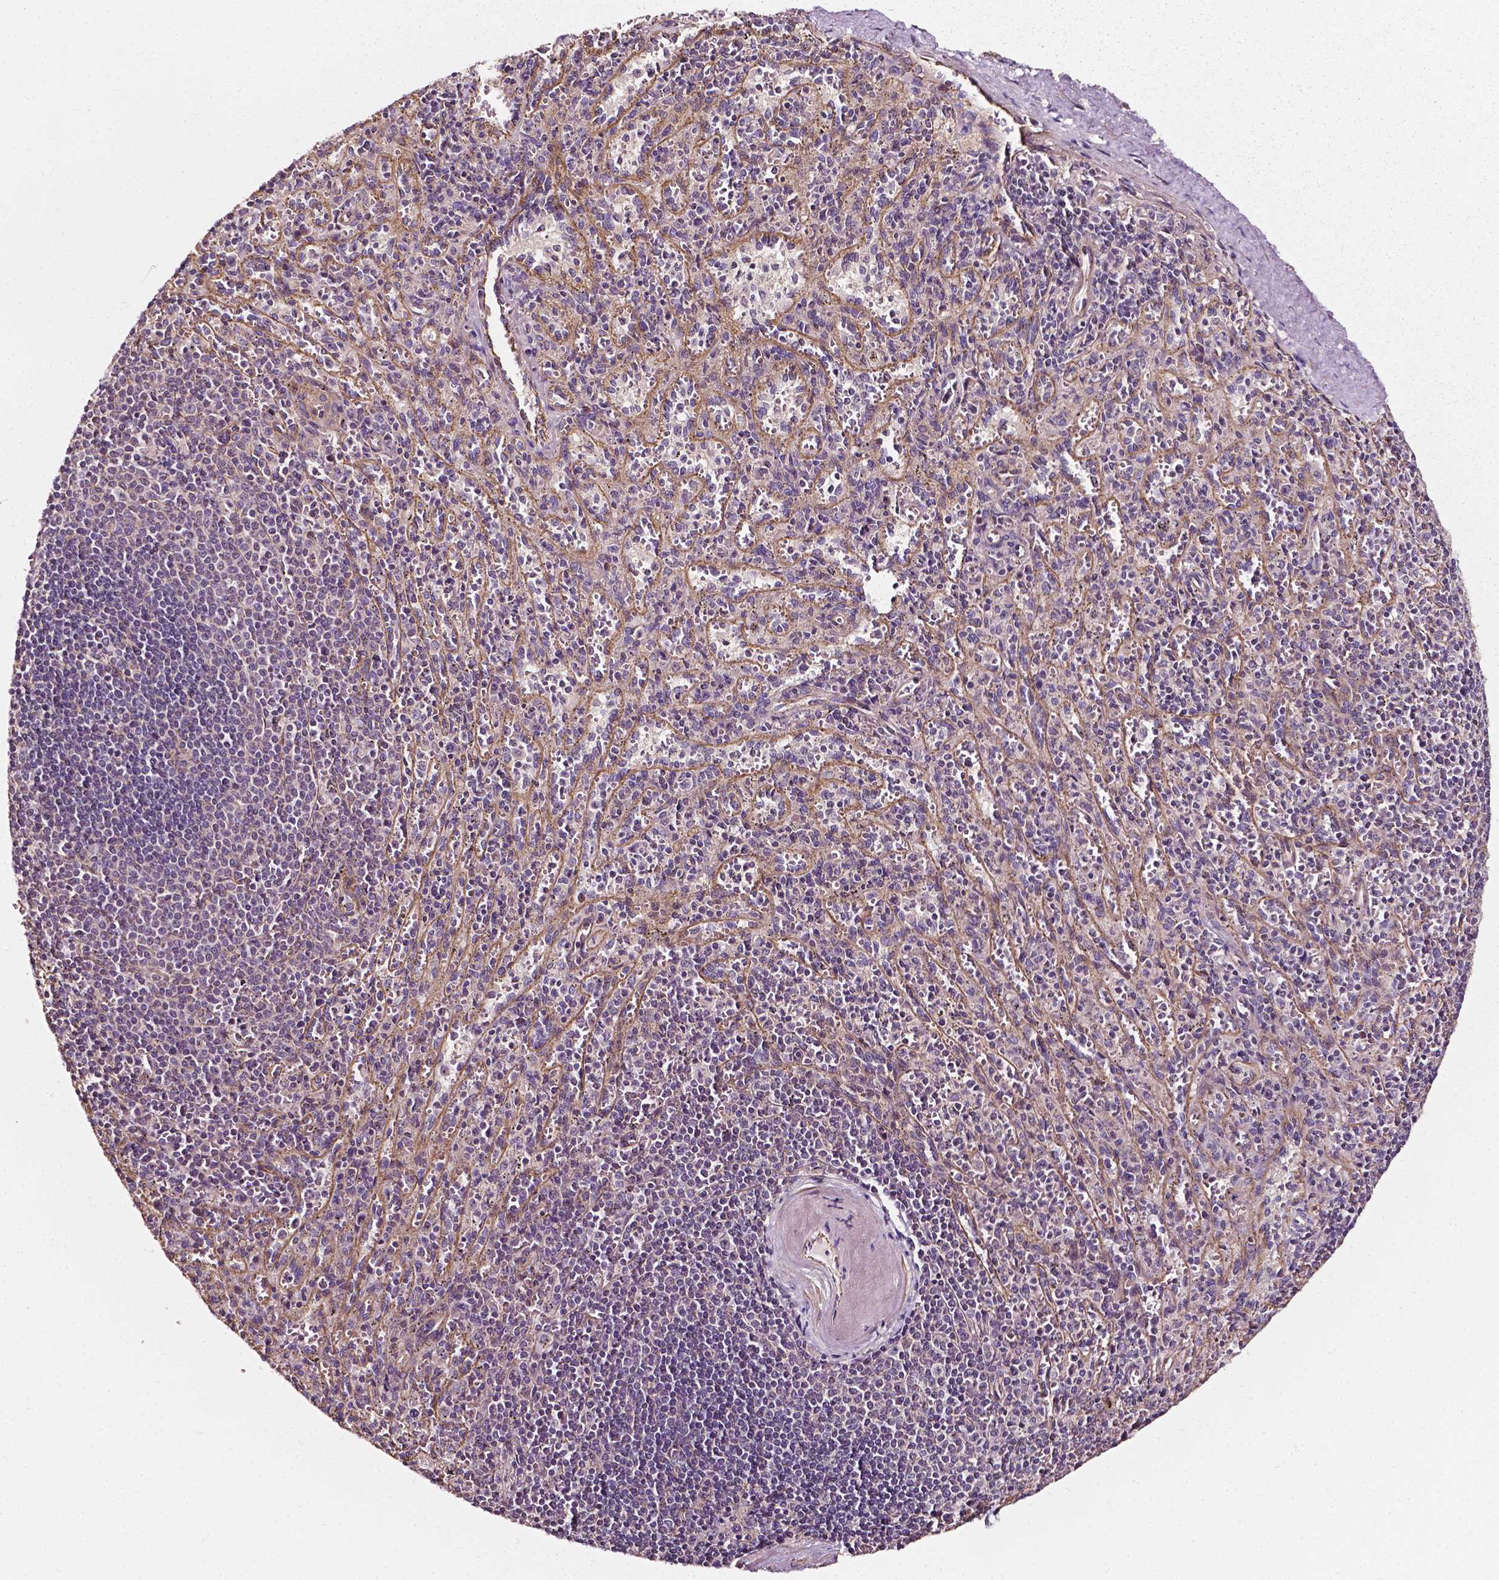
{"staining": {"intensity": "negative", "quantity": "none", "location": "none"}, "tissue": "spleen", "cell_type": "Cells in red pulp", "image_type": "normal", "snomed": [{"axis": "morphology", "description": "Normal tissue, NOS"}, {"axis": "topography", "description": "Spleen"}], "caption": "This histopathology image is of normal spleen stained with immunohistochemistry (IHC) to label a protein in brown with the nuclei are counter-stained blue. There is no positivity in cells in red pulp.", "gene": "ATG16L1", "patient": {"sex": "male", "age": 57}}